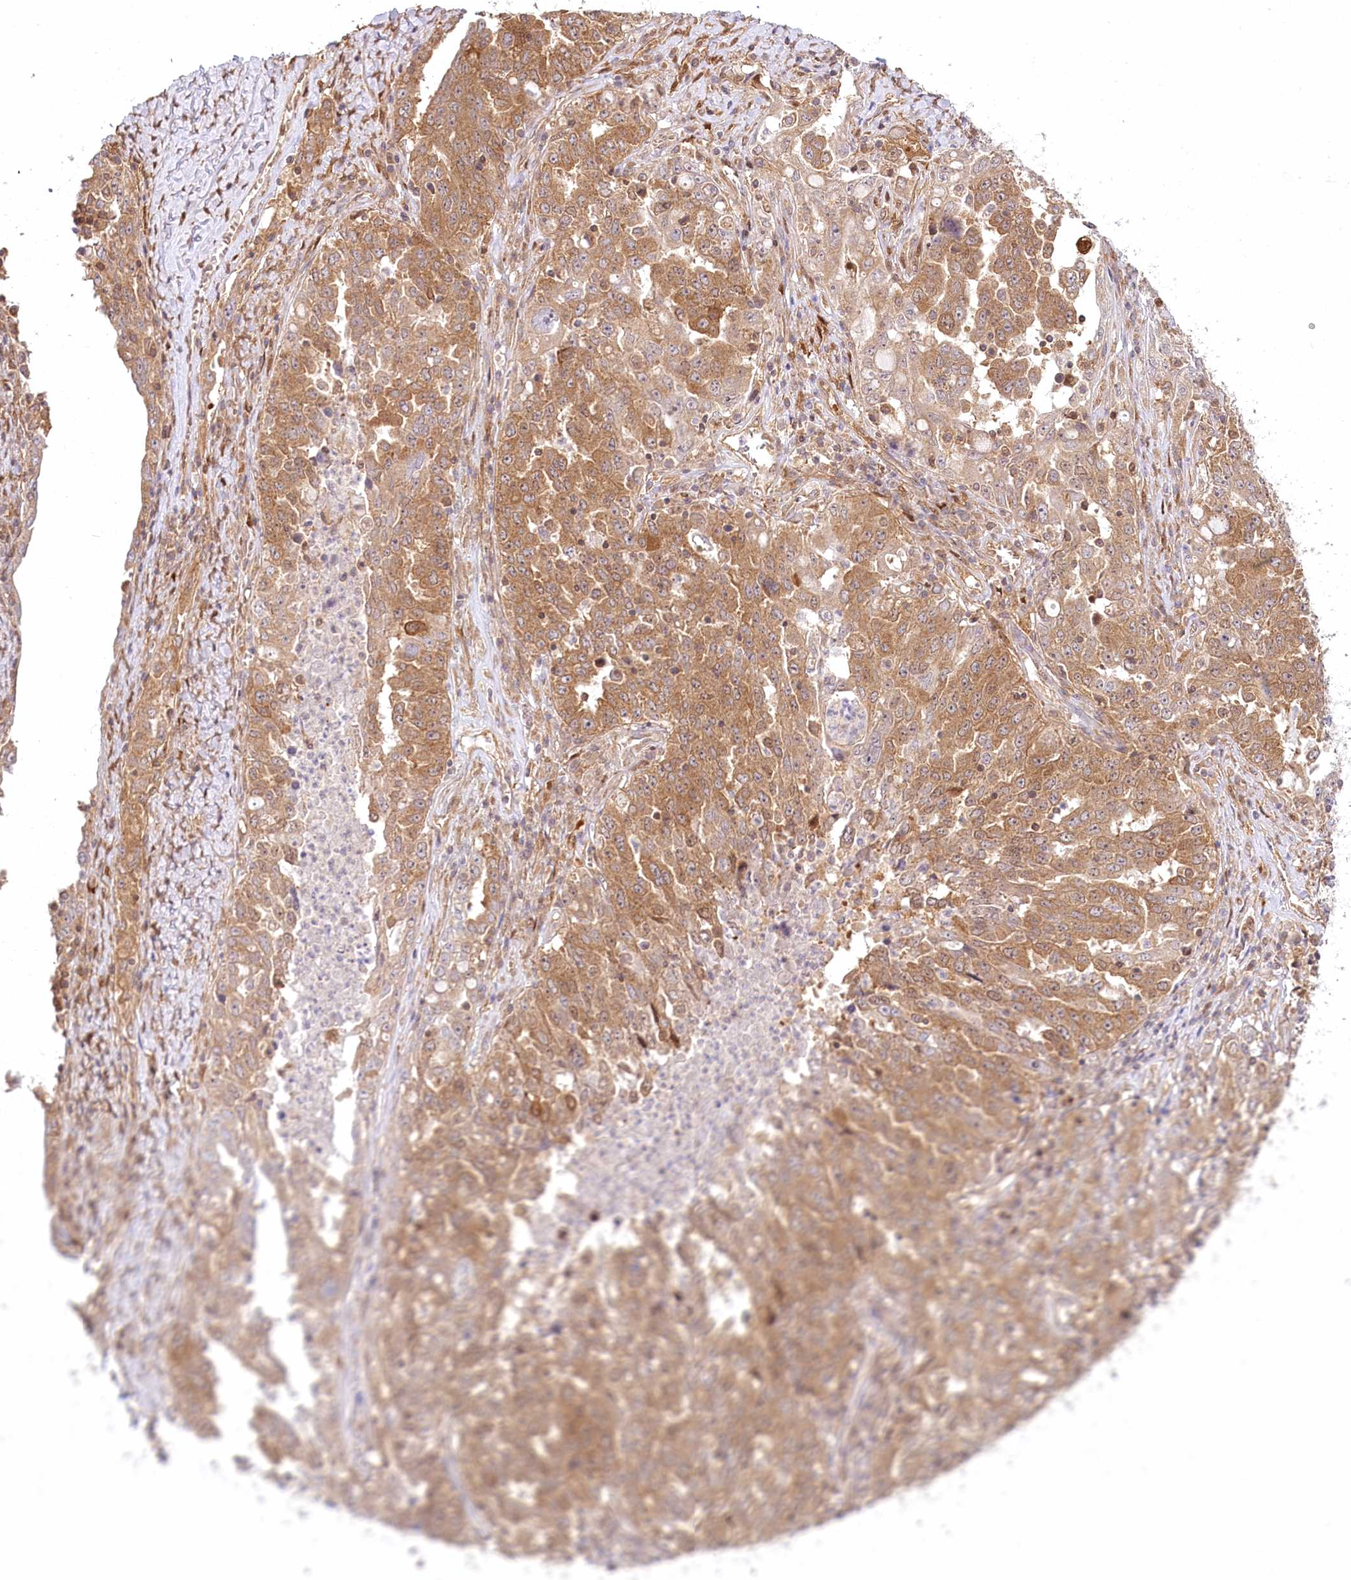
{"staining": {"intensity": "moderate", "quantity": ">75%", "location": "cytoplasmic/membranous"}, "tissue": "ovarian cancer", "cell_type": "Tumor cells", "image_type": "cancer", "snomed": [{"axis": "morphology", "description": "Carcinoma, endometroid"}, {"axis": "topography", "description": "Ovary"}], "caption": "Endometroid carcinoma (ovarian) stained for a protein reveals moderate cytoplasmic/membranous positivity in tumor cells.", "gene": "INPP4B", "patient": {"sex": "female", "age": 62}}